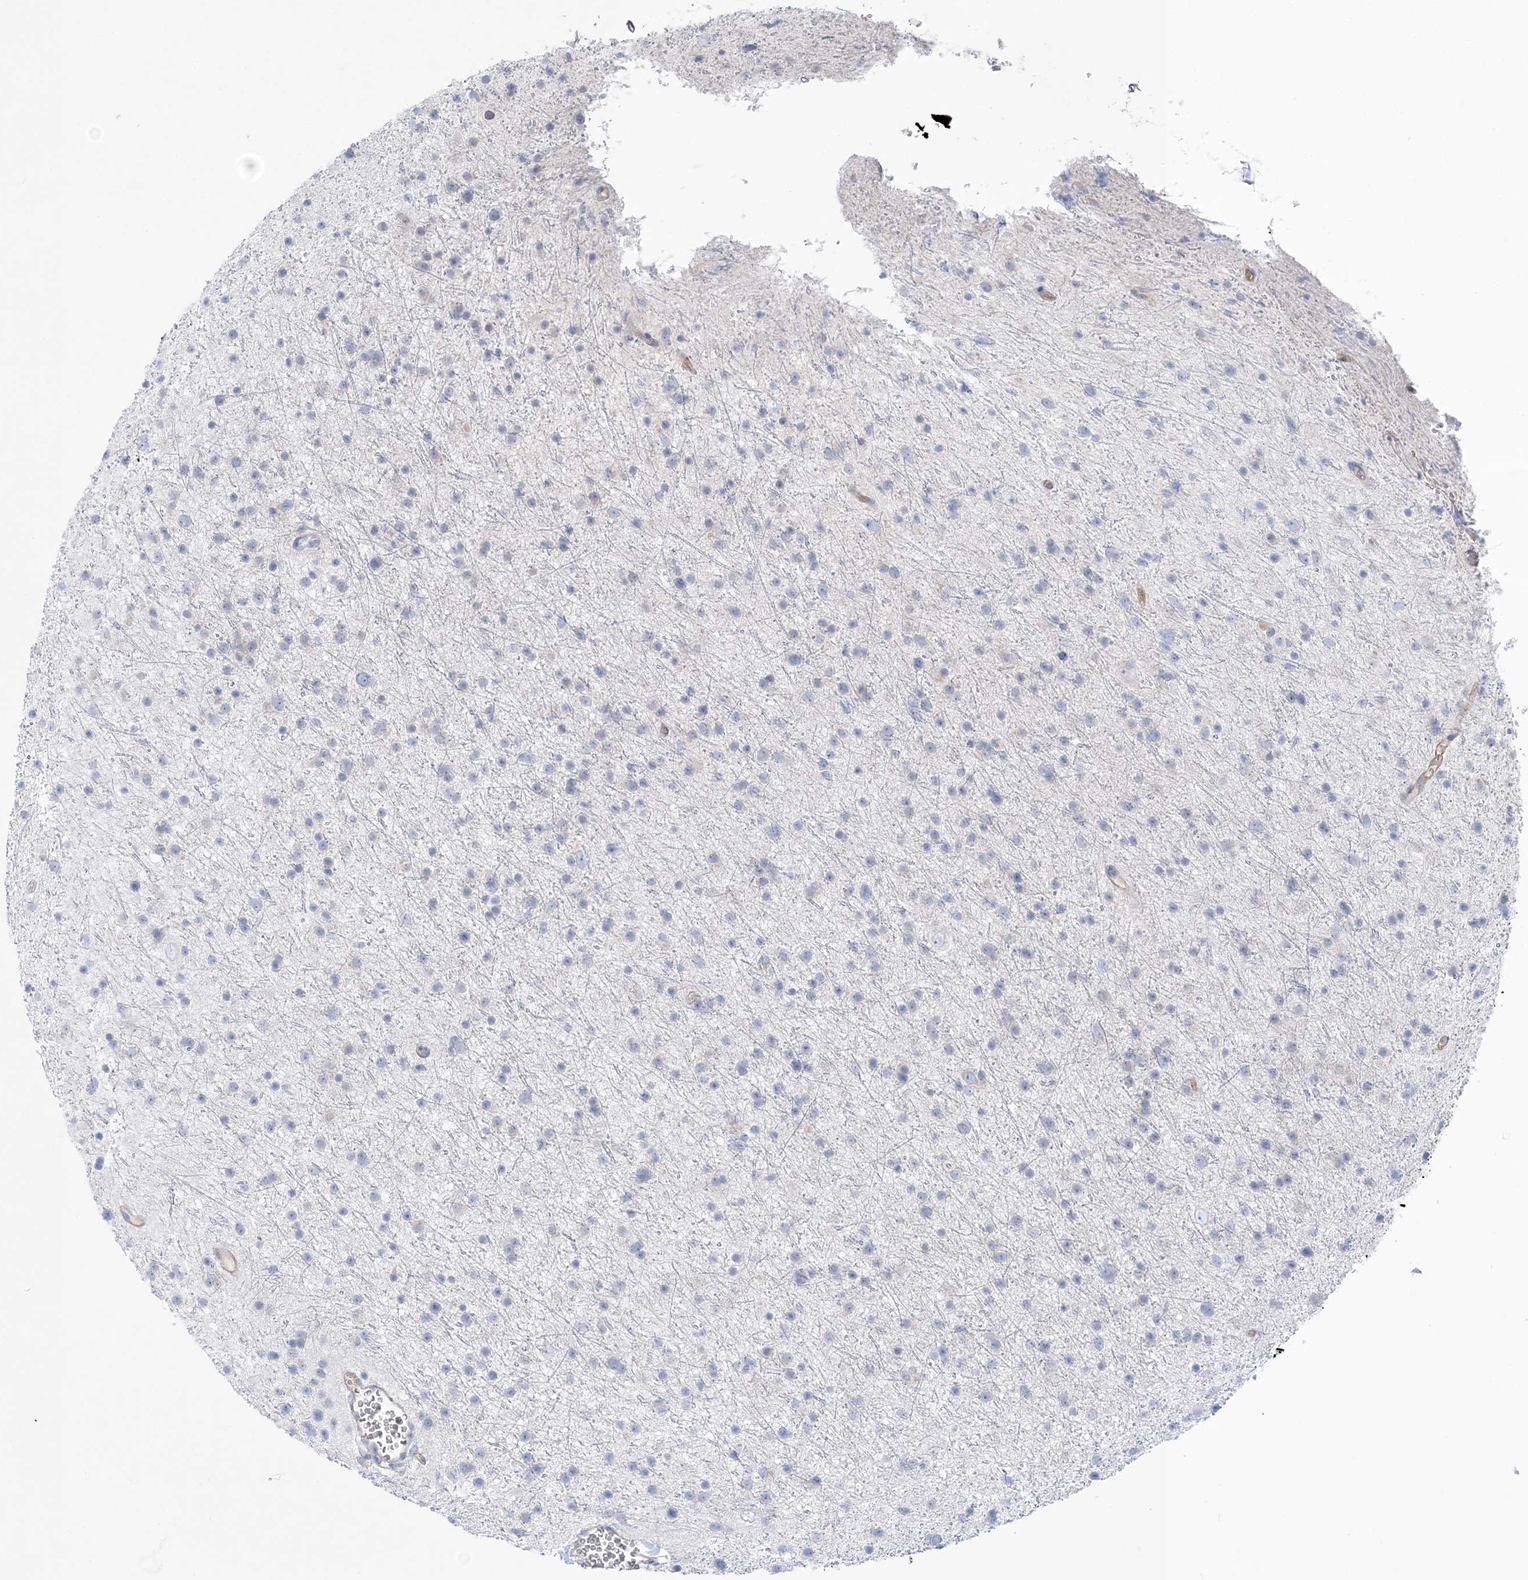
{"staining": {"intensity": "negative", "quantity": "none", "location": "none"}, "tissue": "glioma", "cell_type": "Tumor cells", "image_type": "cancer", "snomed": [{"axis": "morphology", "description": "Glioma, malignant, Low grade"}, {"axis": "topography", "description": "Cerebral cortex"}], "caption": "This is an IHC micrograph of malignant glioma (low-grade). There is no positivity in tumor cells.", "gene": "SLC5A6", "patient": {"sex": "female", "age": 39}}